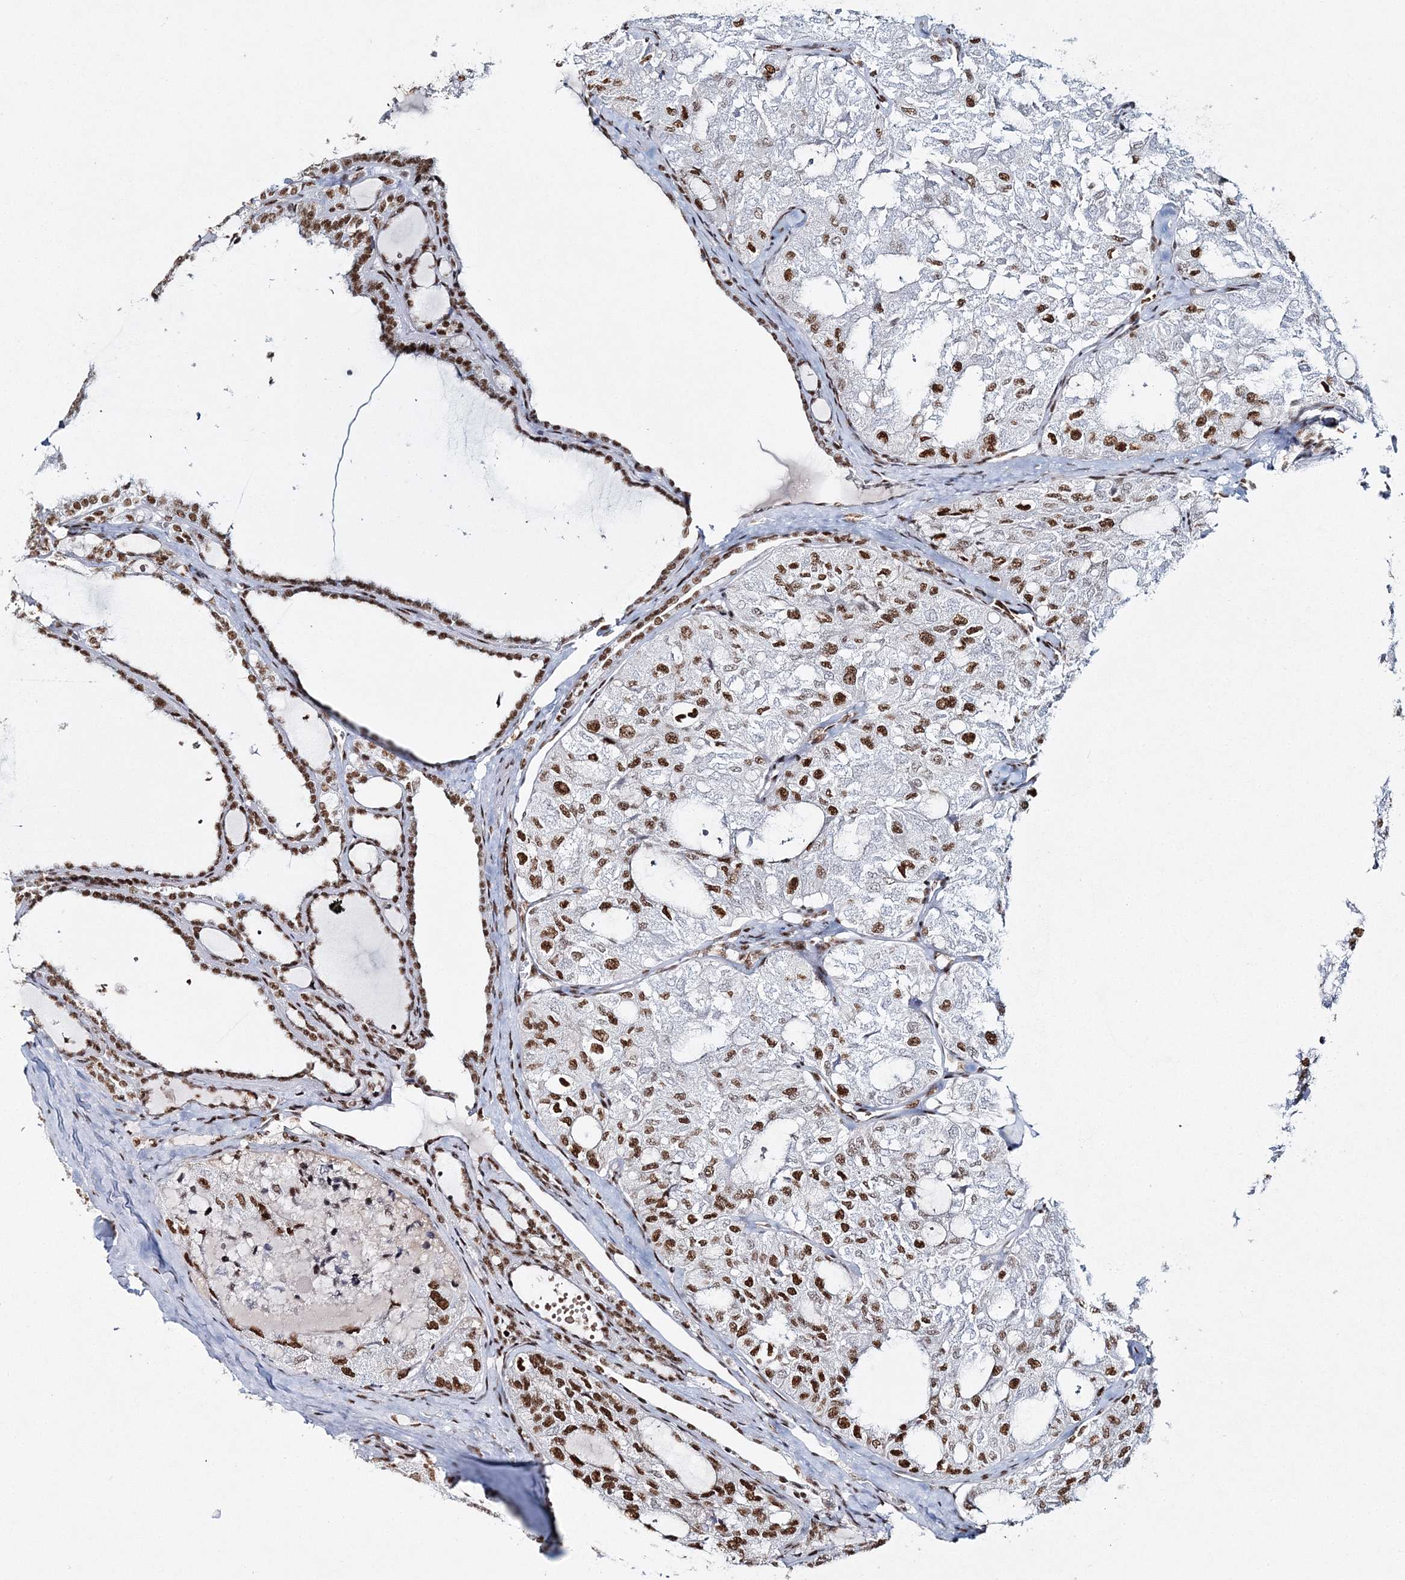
{"staining": {"intensity": "strong", "quantity": ">75%", "location": "nuclear"}, "tissue": "thyroid cancer", "cell_type": "Tumor cells", "image_type": "cancer", "snomed": [{"axis": "morphology", "description": "Follicular adenoma carcinoma, NOS"}, {"axis": "topography", "description": "Thyroid gland"}], "caption": "Protein expression analysis of human thyroid cancer reveals strong nuclear expression in about >75% of tumor cells.", "gene": "QRICH1", "patient": {"sex": "male", "age": 75}}